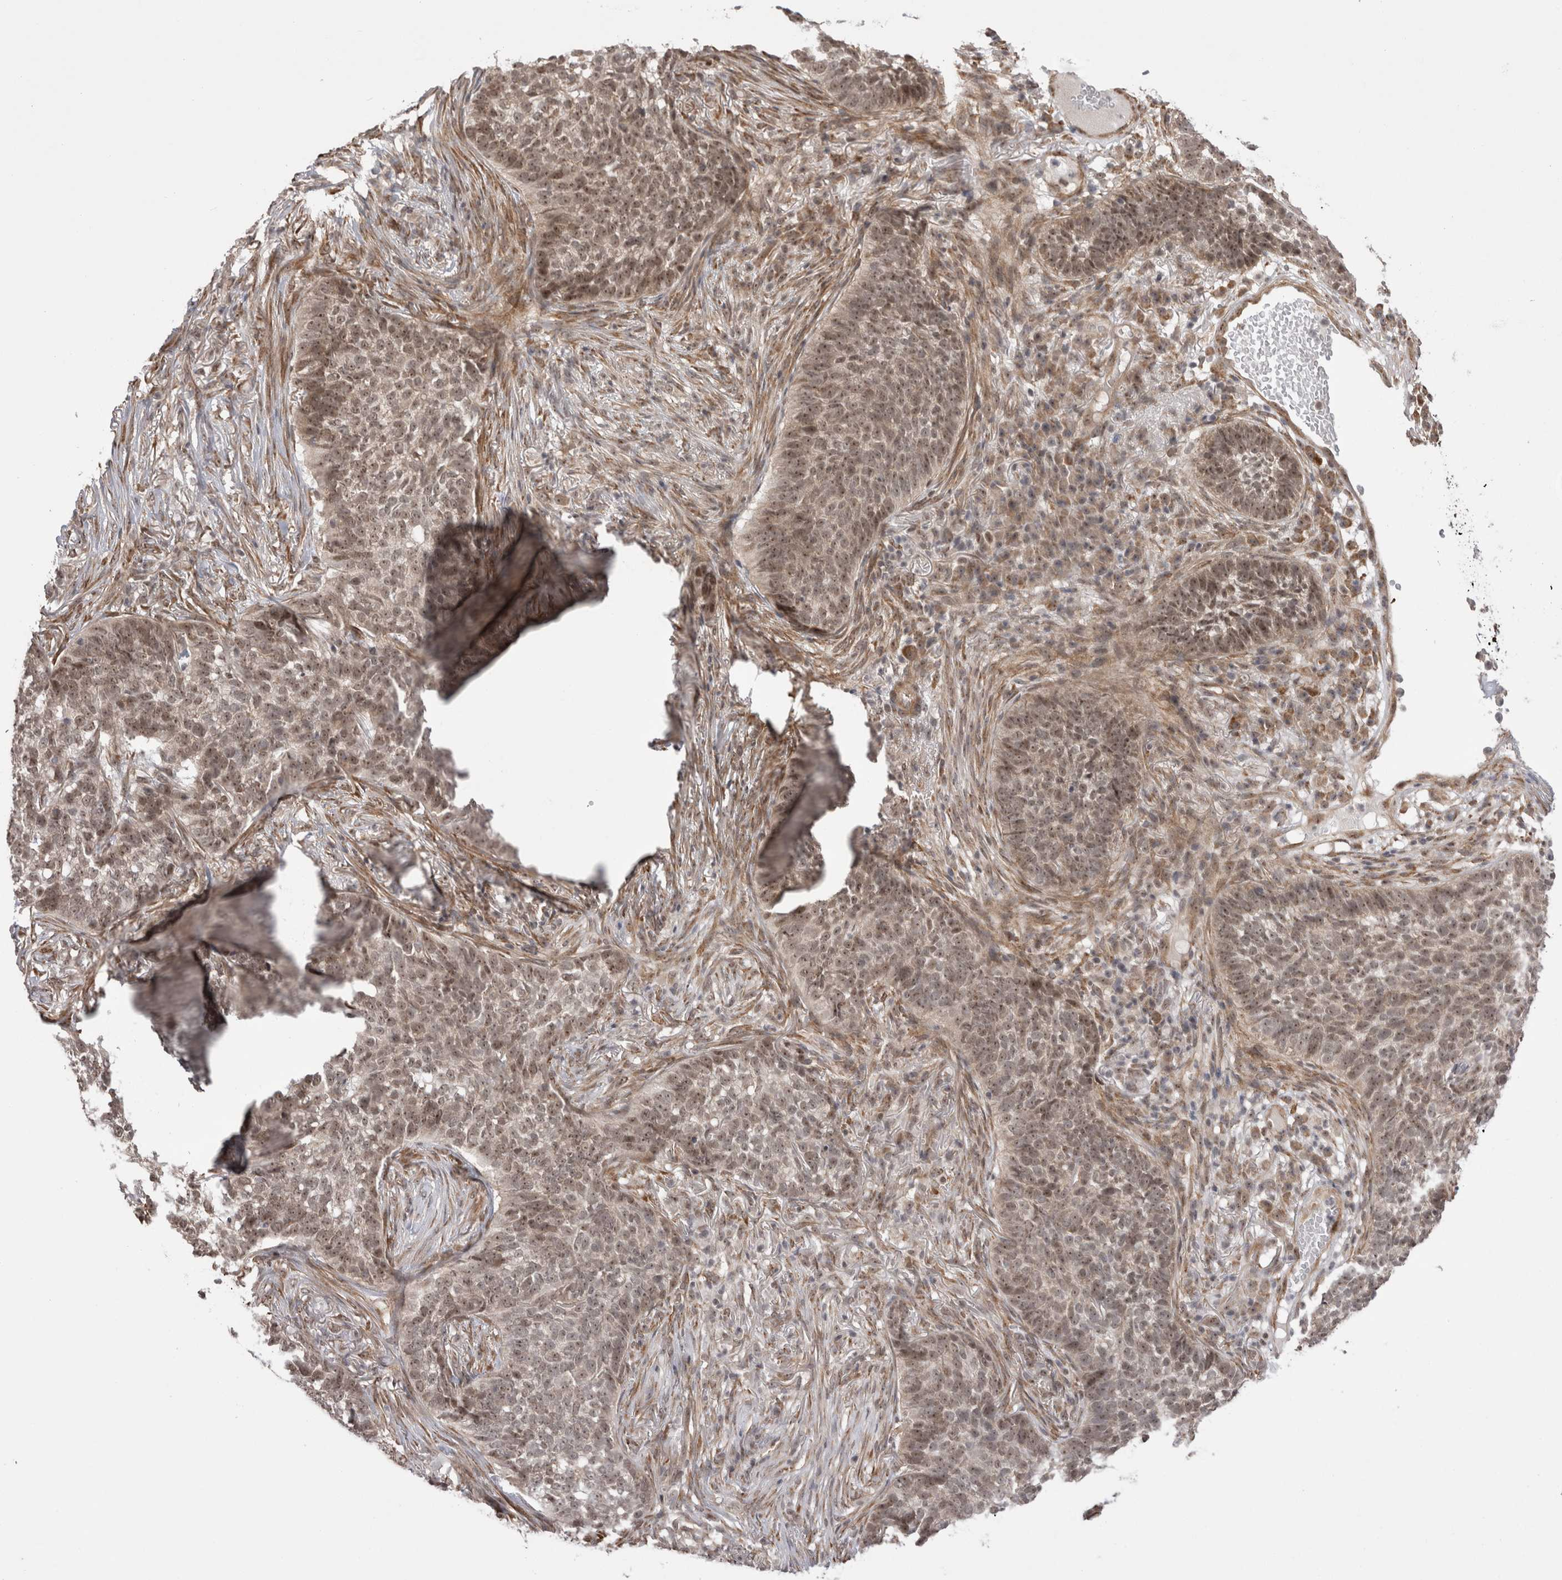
{"staining": {"intensity": "weak", "quantity": ">75%", "location": "nuclear"}, "tissue": "skin cancer", "cell_type": "Tumor cells", "image_type": "cancer", "snomed": [{"axis": "morphology", "description": "Basal cell carcinoma"}, {"axis": "topography", "description": "Skin"}], "caption": "Immunohistochemical staining of skin cancer (basal cell carcinoma) shows weak nuclear protein staining in about >75% of tumor cells. Nuclei are stained in blue.", "gene": "EXOSC4", "patient": {"sex": "male", "age": 85}}